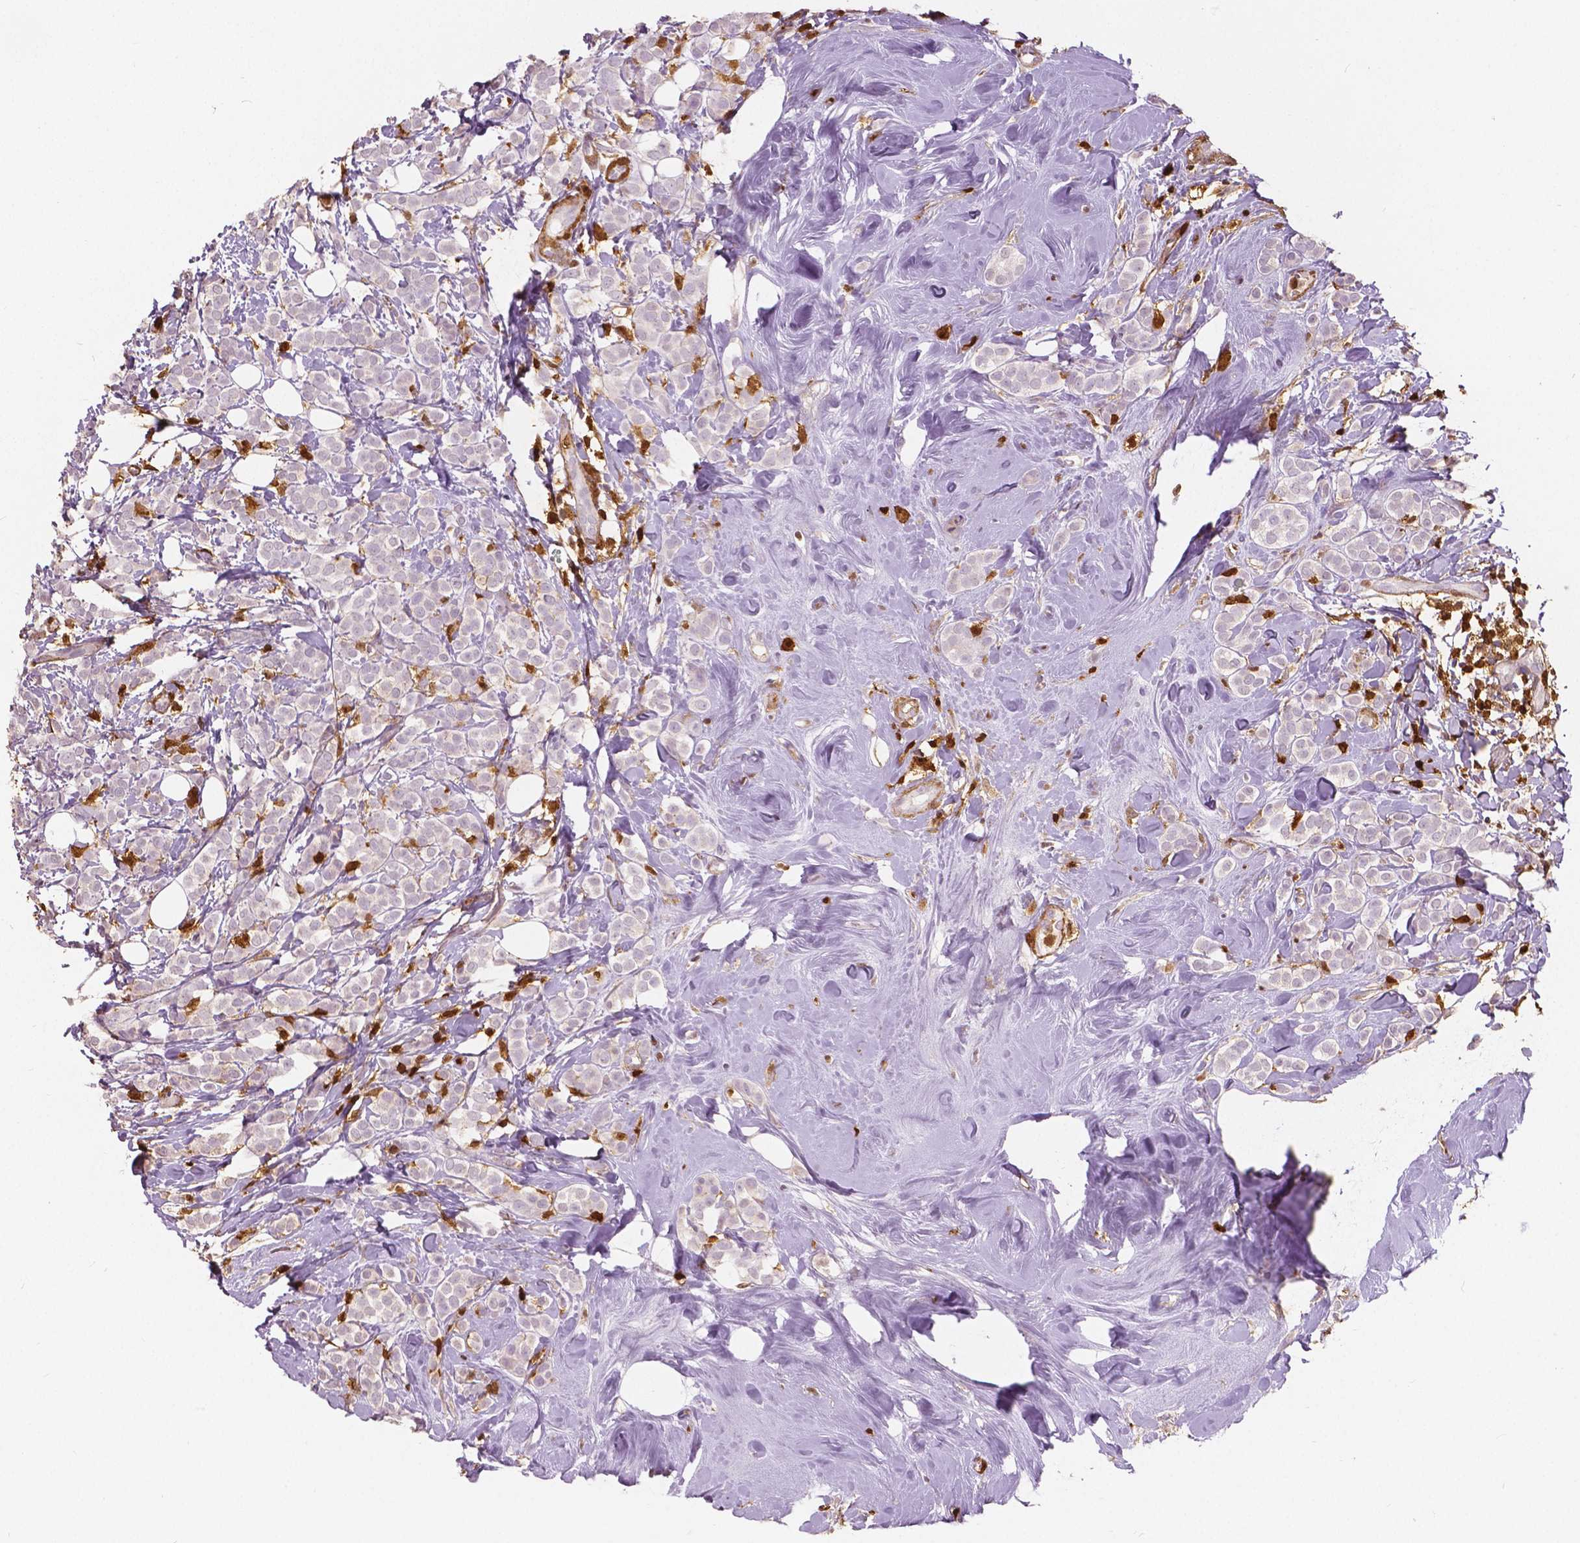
{"staining": {"intensity": "negative", "quantity": "none", "location": "none"}, "tissue": "breast cancer", "cell_type": "Tumor cells", "image_type": "cancer", "snomed": [{"axis": "morphology", "description": "Lobular carcinoma"}, {"axis": "topography", "description": "Breast"}], "caption": "Immunohistochemical staining of human breast cancer (lobular carcinoma) demonstrates no significant staining in tumor cells.", "gene": "S100A4", "patient": {"sex": "female", "age": 49}}